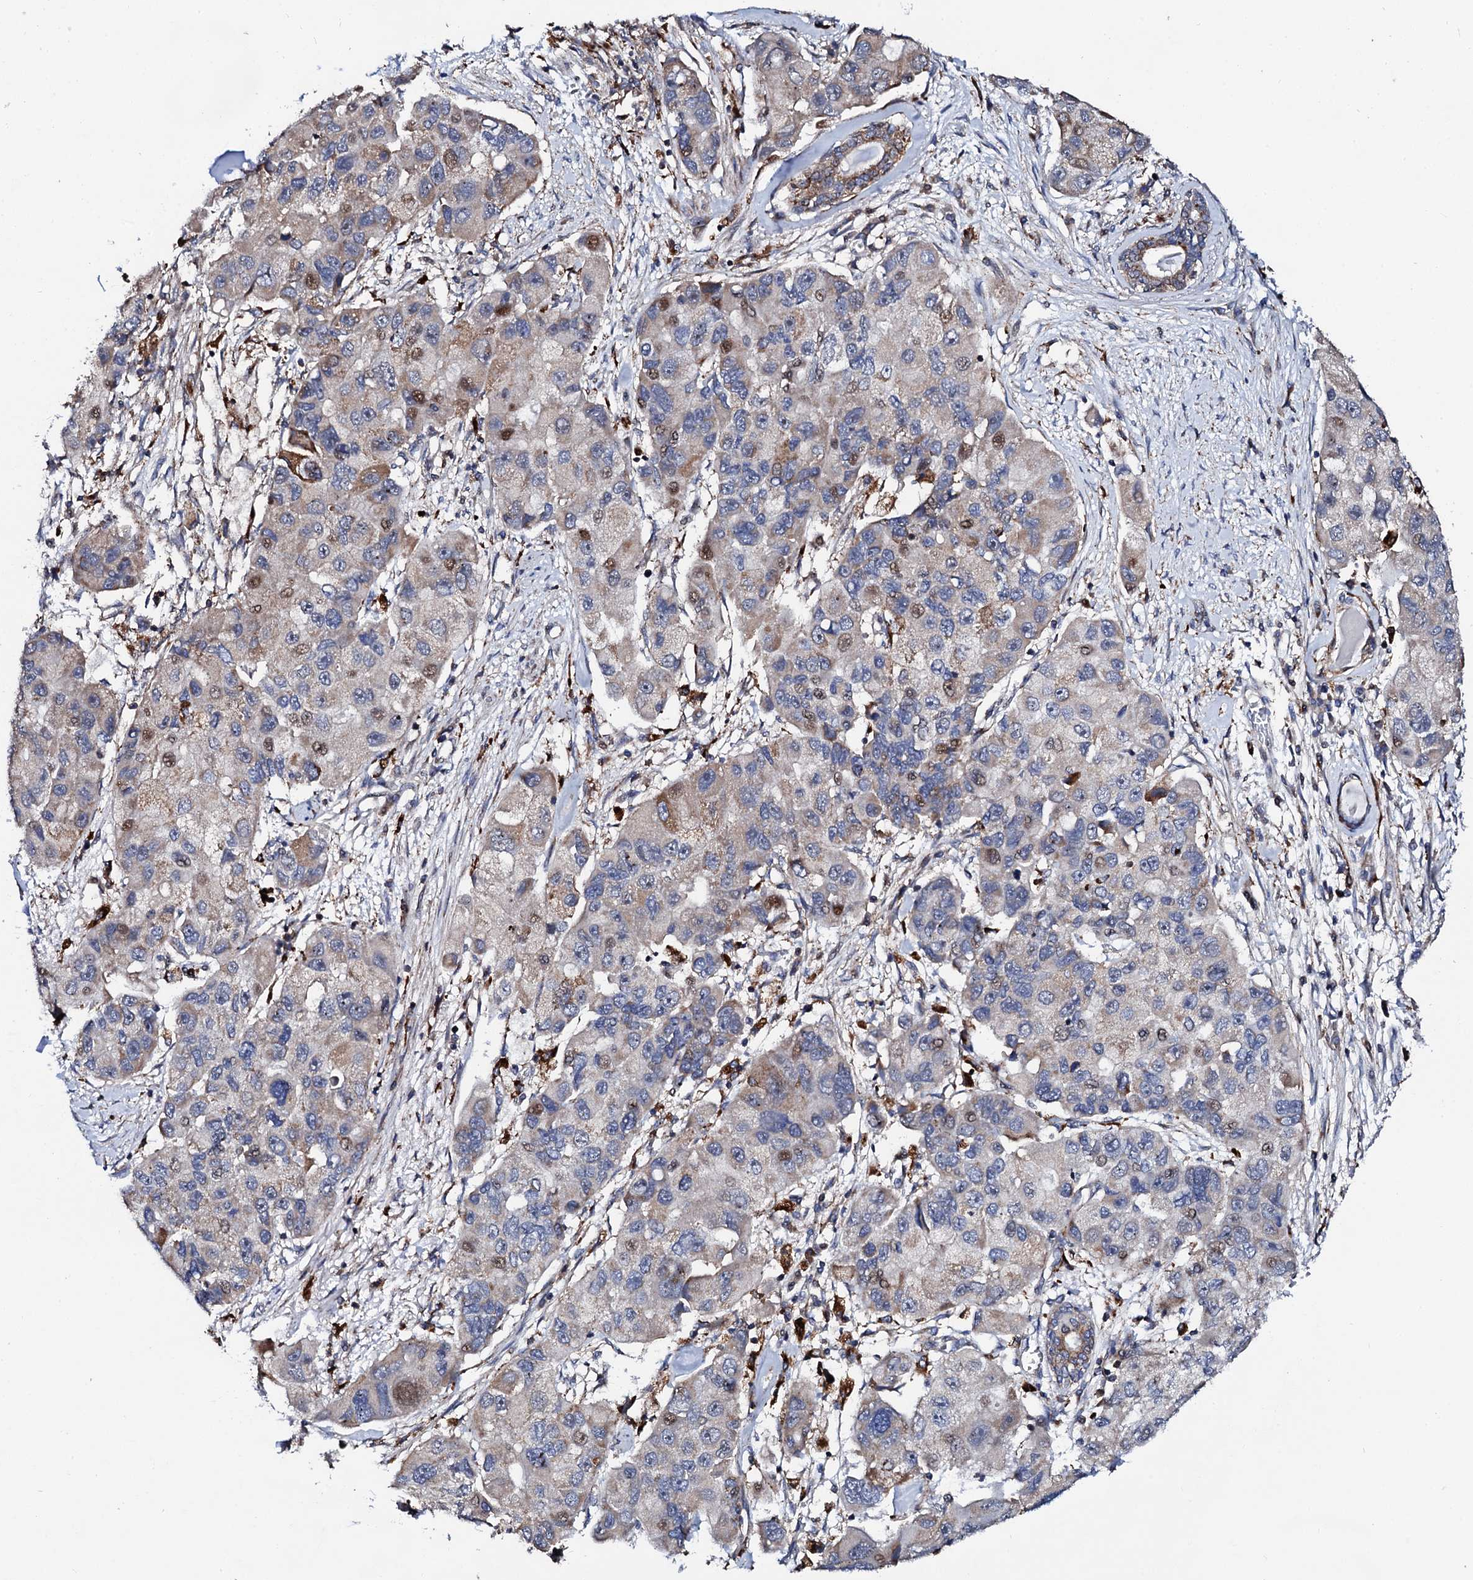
{"staining": {"intensity": "moderate", "quantity": "<25%", "location": "cytoplasmic/membranous,nuclear"}, "tissue": "lung cancer", "cell_type": "Tumor cells", "image_type": "cancer", "snomed": [{"axis": "morphology", "description": "Adenocarcinoma, NOS"}, {"axis": "topography", "description": "Lung"}], "caption": "Immunohistochemistry staining of lung cancer, which demonstrates low levels of moderate cytoplasmic/membranous and nuclear positivity in approximately <25% of tumor cells indicating moderate cytoplasmic/membranous and nuclear protein expression. The staining was performed using DAB (3,3'-diaminobenzidine) (brown) for protein detection and nuclei were counterstained in hematoxylin (blue).", "gene": "TCIRG1", "patient": {"sex": "female", "age": 54}}